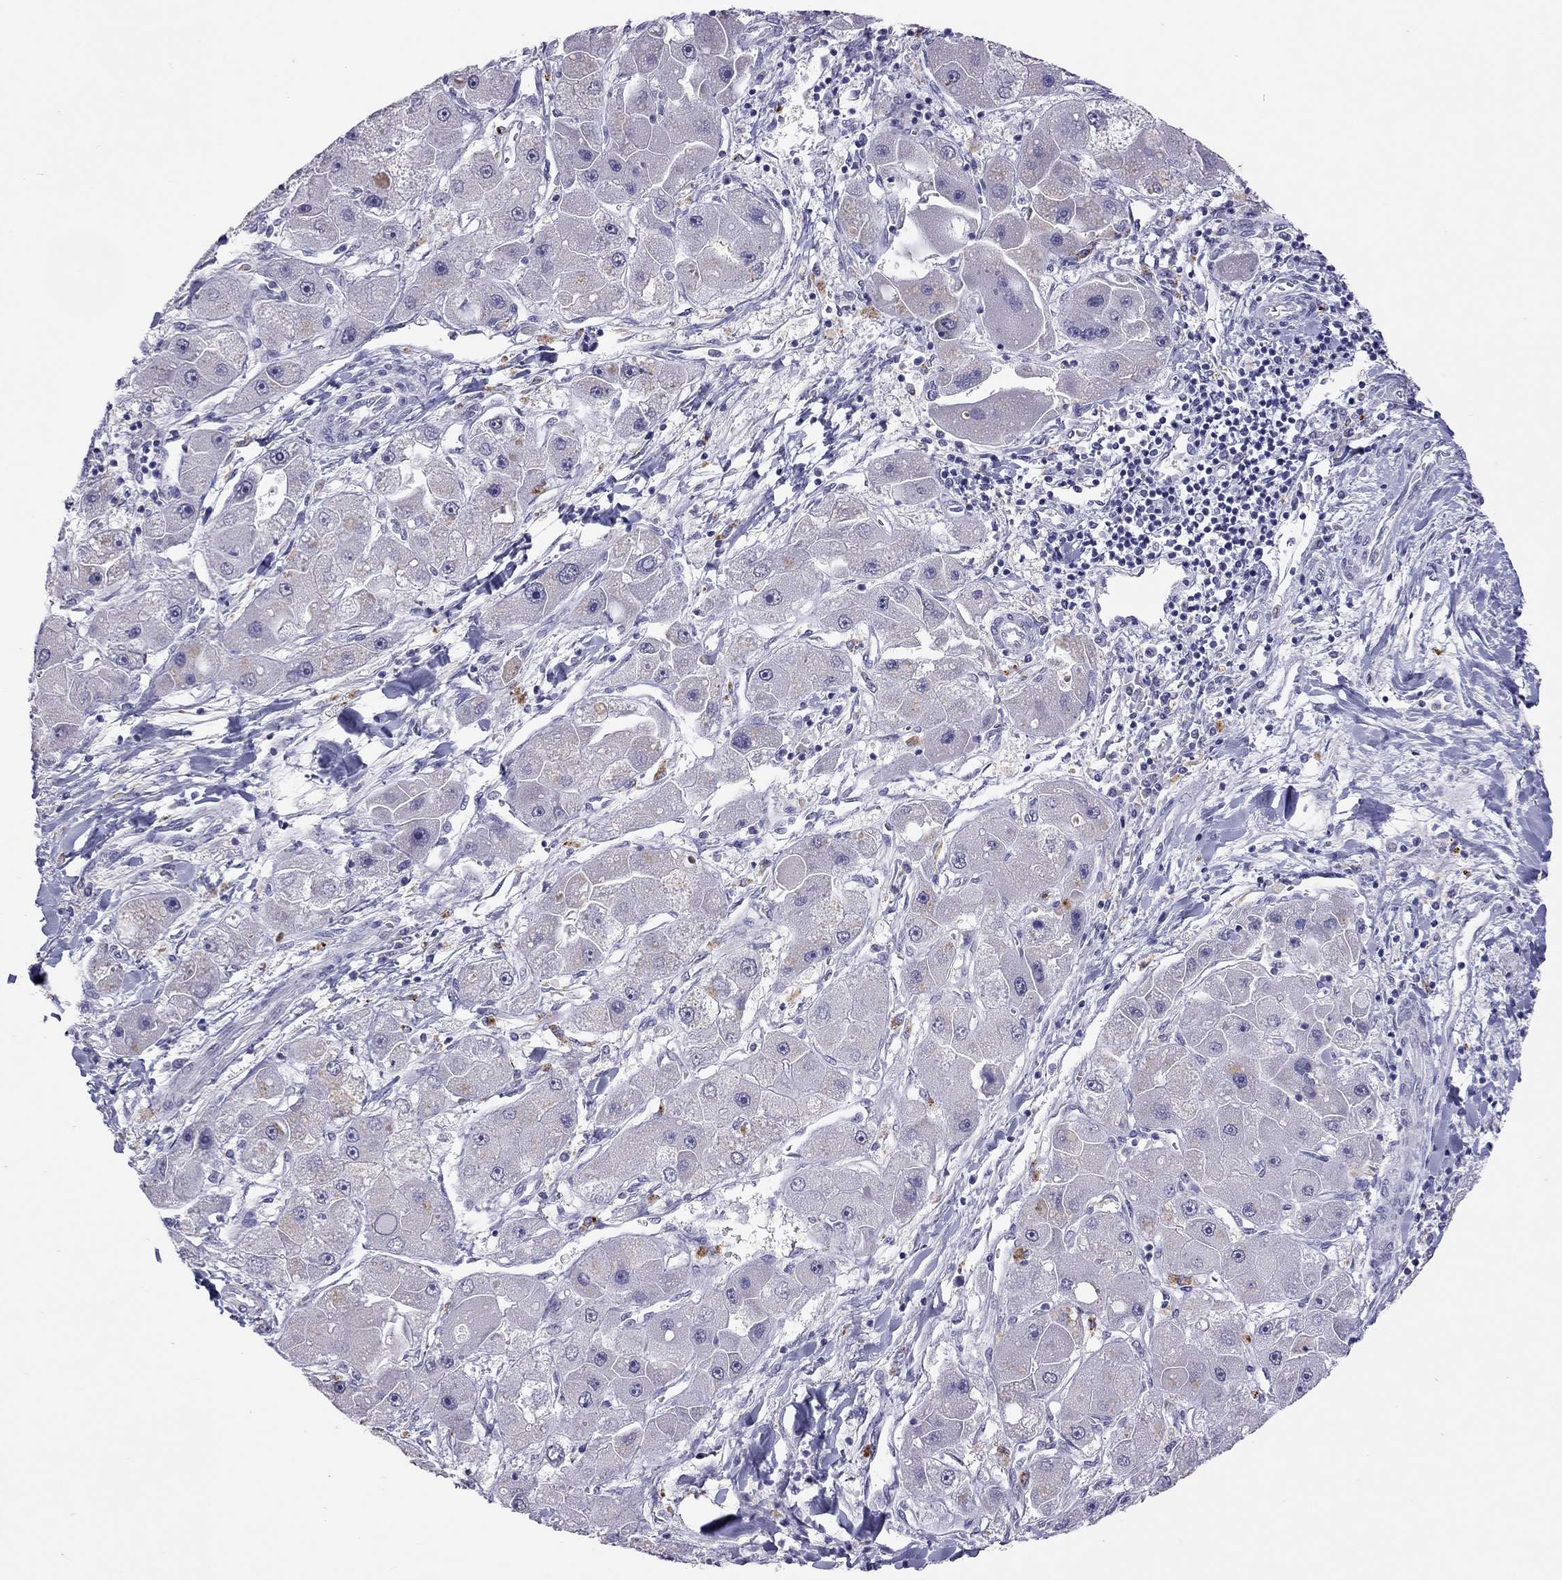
{"staining": {"intensity": "negative", "quantity": "none", "location": "none"}, "tissue": "liver cancer", "cell_type": "Tumor cells", "image_type": "cancer", "snomed": [{"axis": "morphology", "description": "Carcinoma, Hepatocellular, NOS"}, {"axis": "topography", "description": "Liver"}], "caption": "Photomicrograph shows no protein positivity in tumor cells of liver cancer tissue. (Brightfield microscopy of DAB immunohistochemistry at high magnification).", "gene": "SLAMF1", "patient": {"sex": "male", "age": 24}}